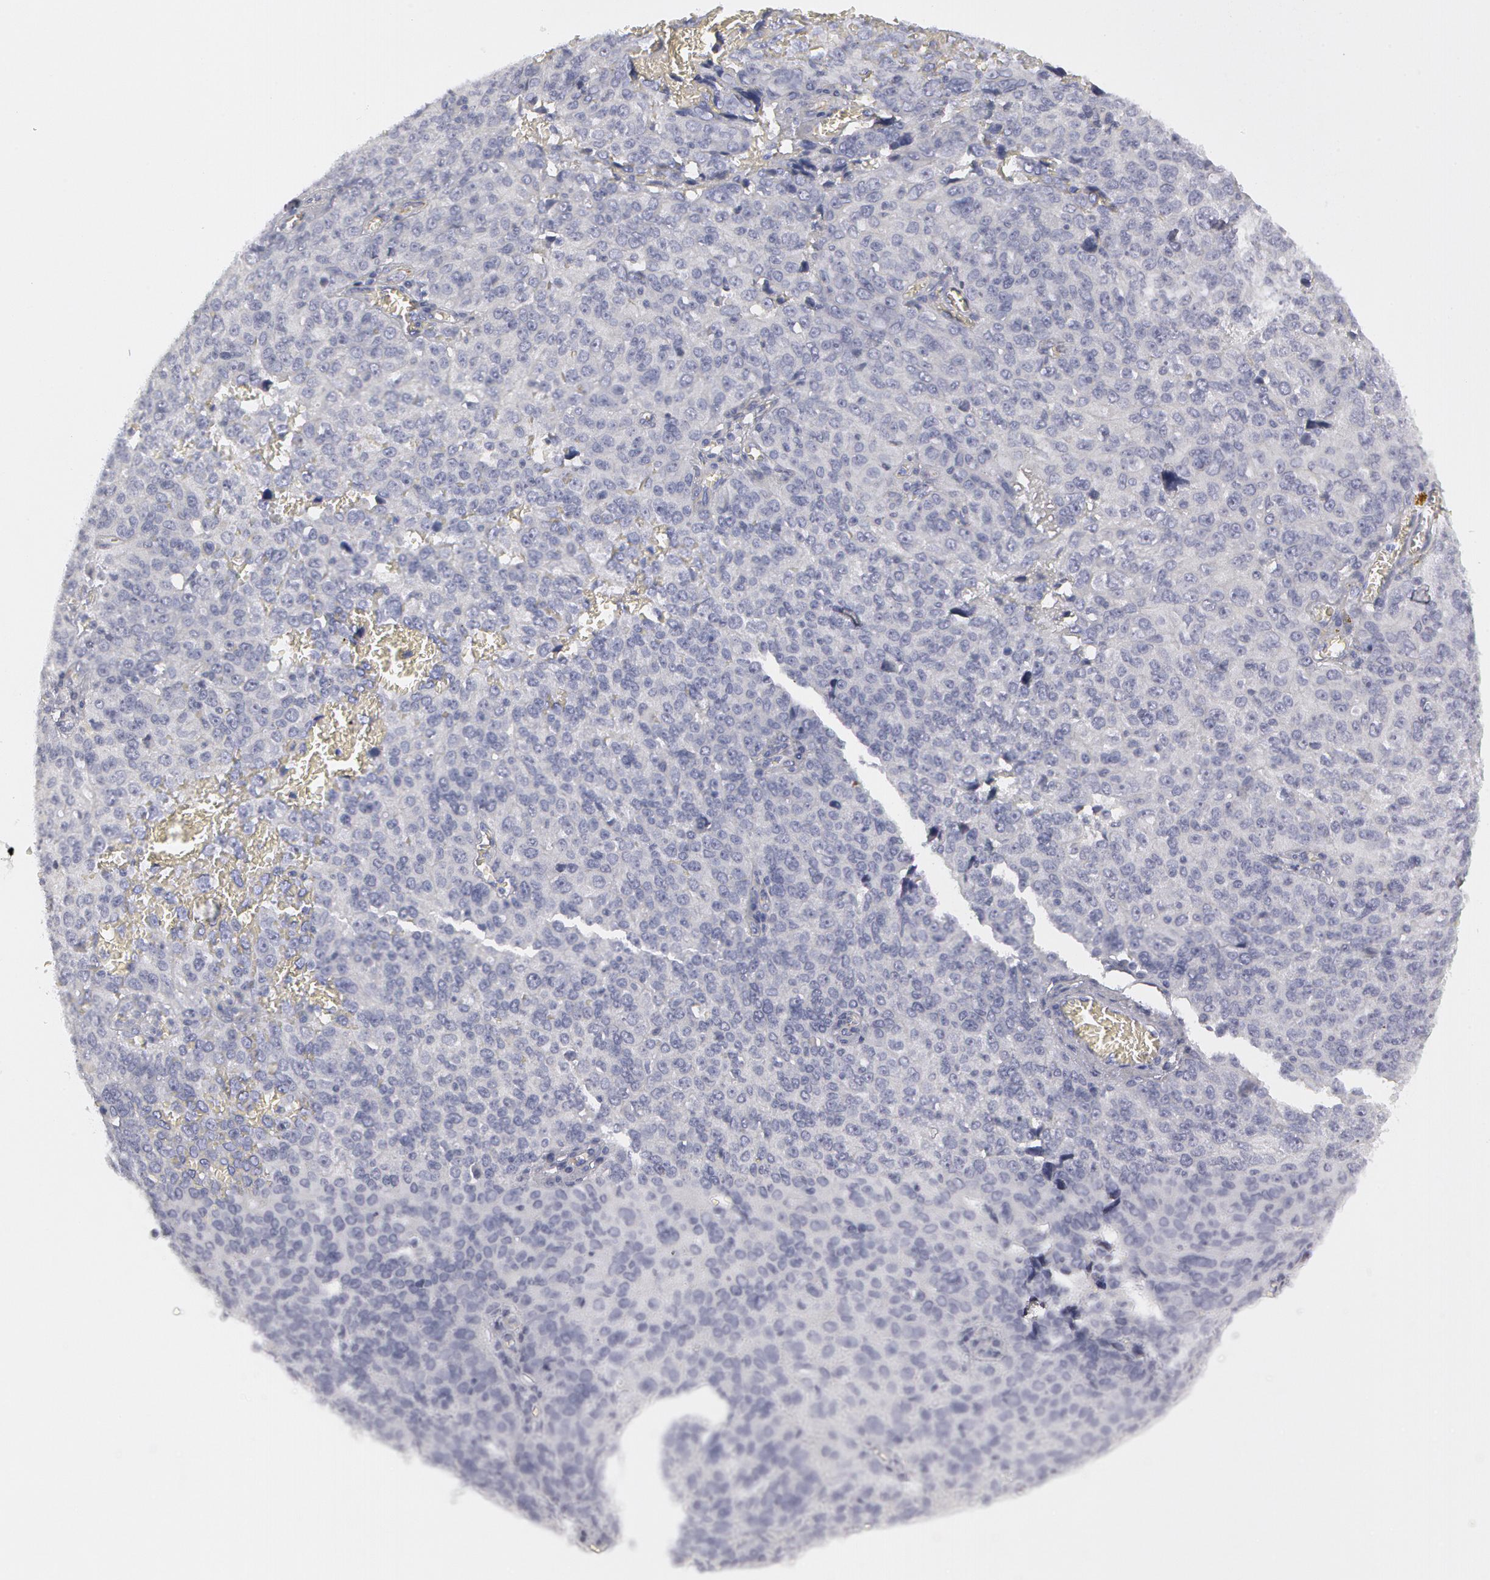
{"staining": {"intensity": "negative", "quantity": "none", "location": "none"}, "tissue": "ovarian cancer", "cell_type": "Tumor cells", "image_type": "cancer", "snomed": [{"axis": "morphology", "description": "Carcinoma, endometroid"}, {"axis": "topography", "description": "Ovary"}], "caption": "High power microscopy histopathology image of an immunohistochemistry photomicrograph of ovarian cancer, revealing no significant positivity in tumor cells.", "gene": "SMC1B", "patient": {"sex": "female", "age": 75}}